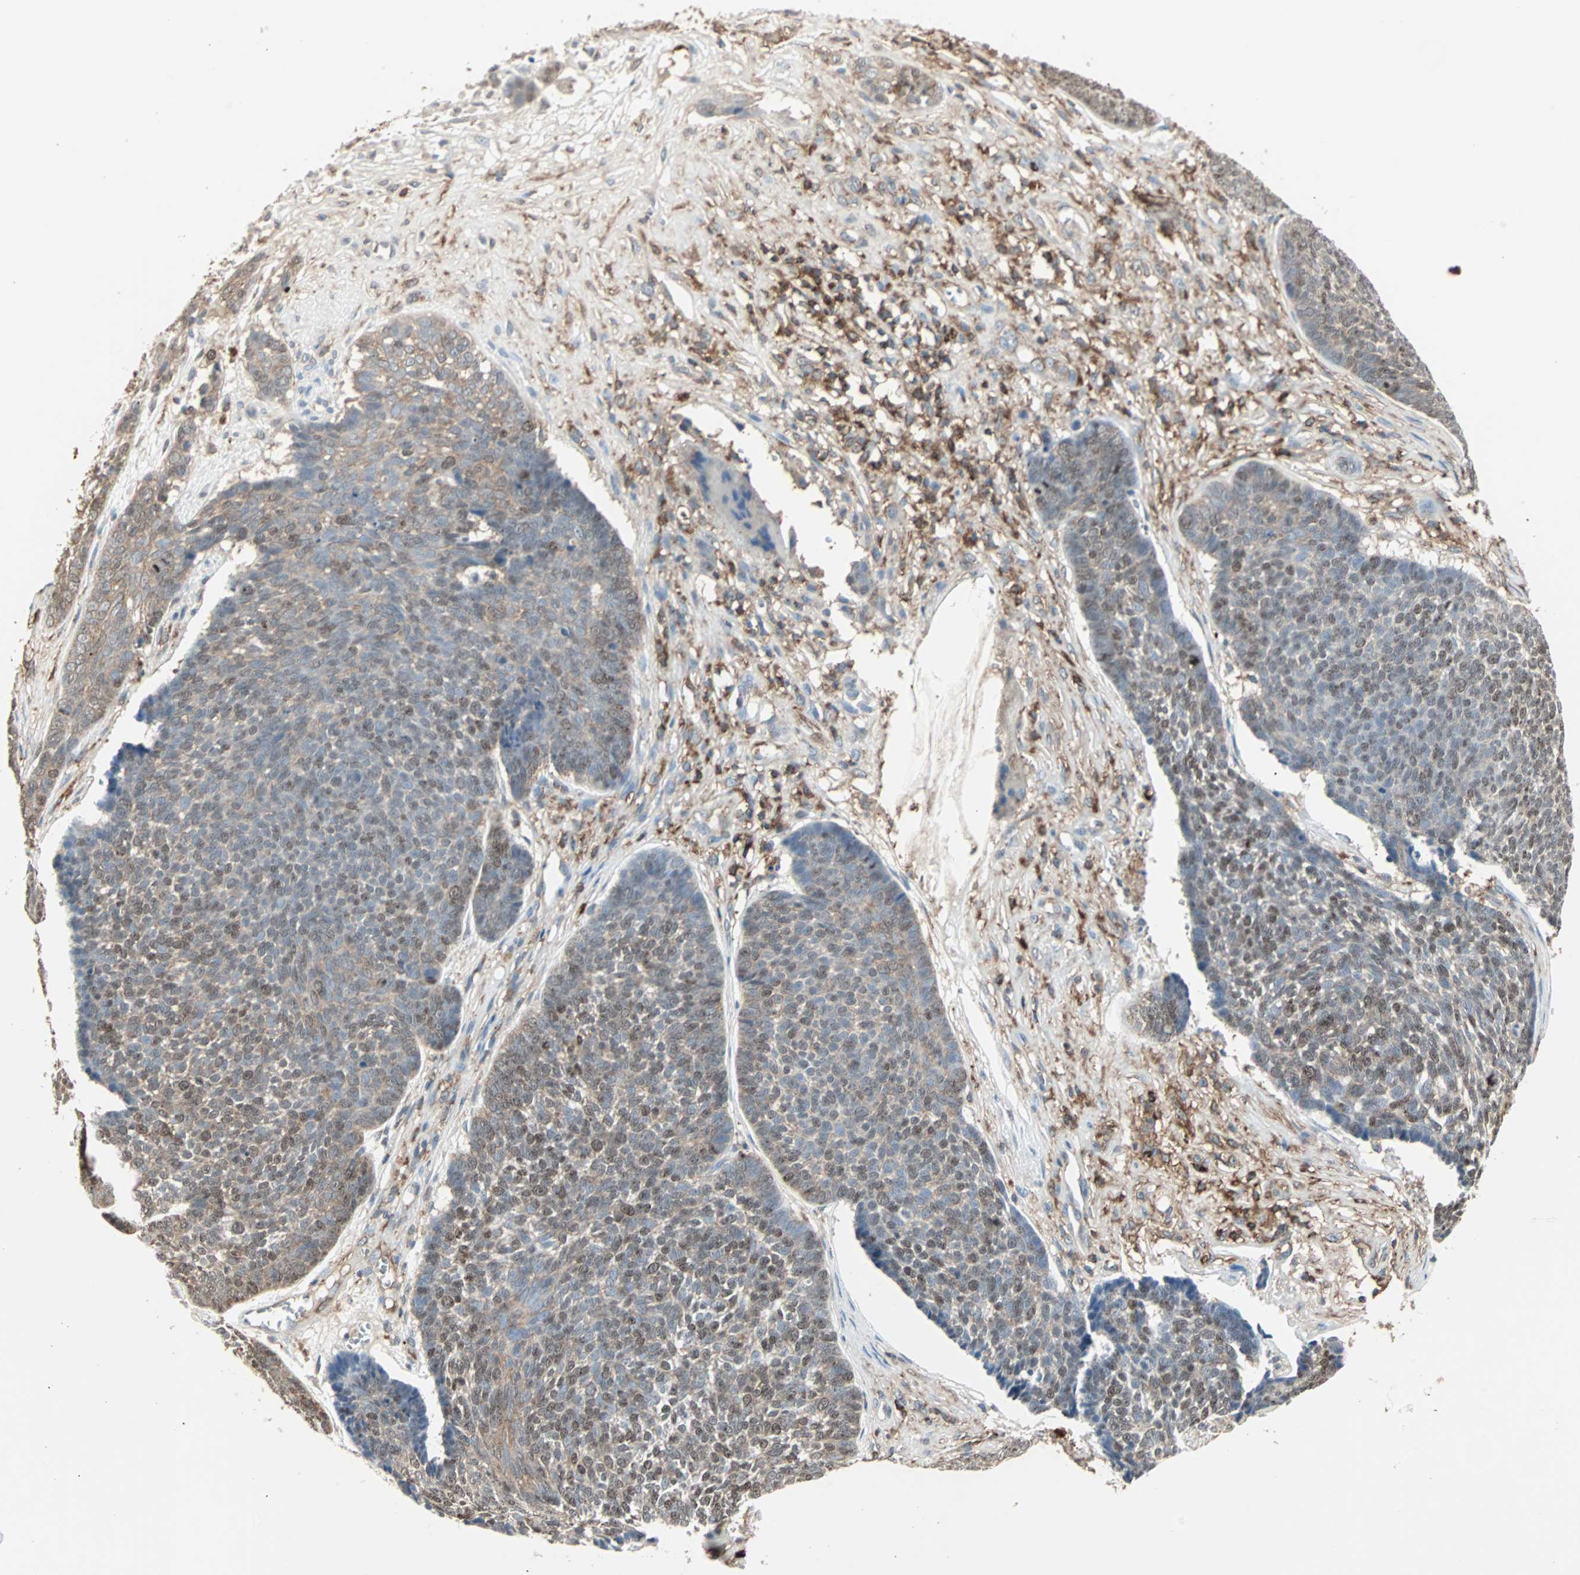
{"staining": {"intensity": "moderate", "quantity": "25%-75%", "location": "cytoplasmic/membranous,nuclear"}, "tissue": "skin cancer", "cell_type": "Tumor cells", "image_type": "cancer", "snomed": [{"axis": "morphology", "description": "Basal cell carcinoma"}, {"axis": "topography", "description": "Skin"}], "caption": "Brown immunohistochemical staining in skin cancer (basal cell carcinoma) displays moderate cytoplasmic/membranous and nuclear staining in about 25%-75% of tumor cells.", "gene": "MMP3", "patient": {"sex": "male", "age": 84}}